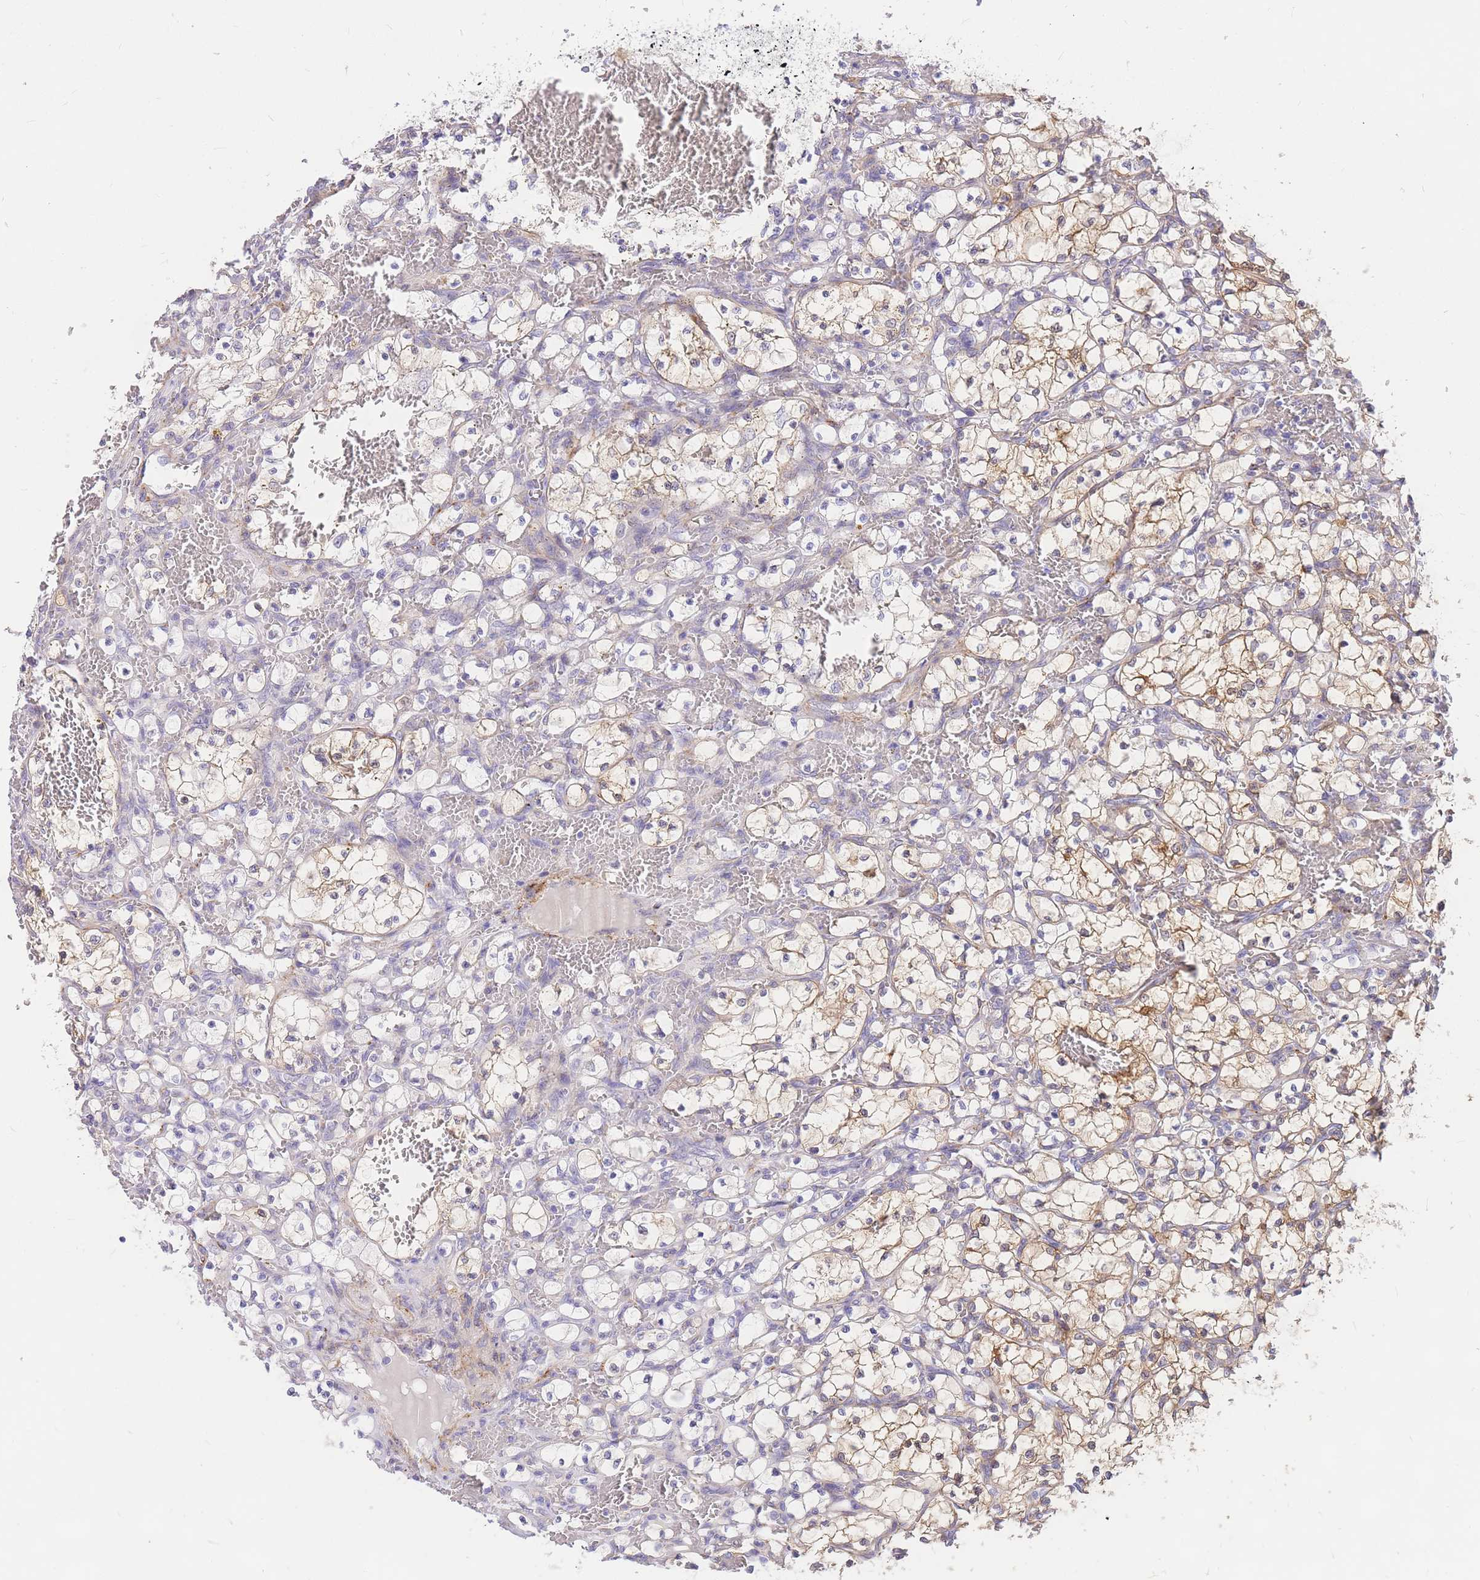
{"staining": {"intensity": "weak", "quantity": "25%-75%", "location": "cytoplasmic/membranous"}, "tissue": "renal cancer", "cell_type": "Tumor cells", "image_type": "cancer", "snomed": [{"axis": "morphology", "description": "Adenocarcinoma, NOS"}, {"axis": "topography", "description": "Kidney"}], "caption": "This micrograph reveals IHC staining of adenocarcinoma (renal), with low weak cytoplasmic/membranous positivity in about 25%-75% of tumor cells.", "gene": "S100PBP", "patient": {"sex": "female", "age": 69}}